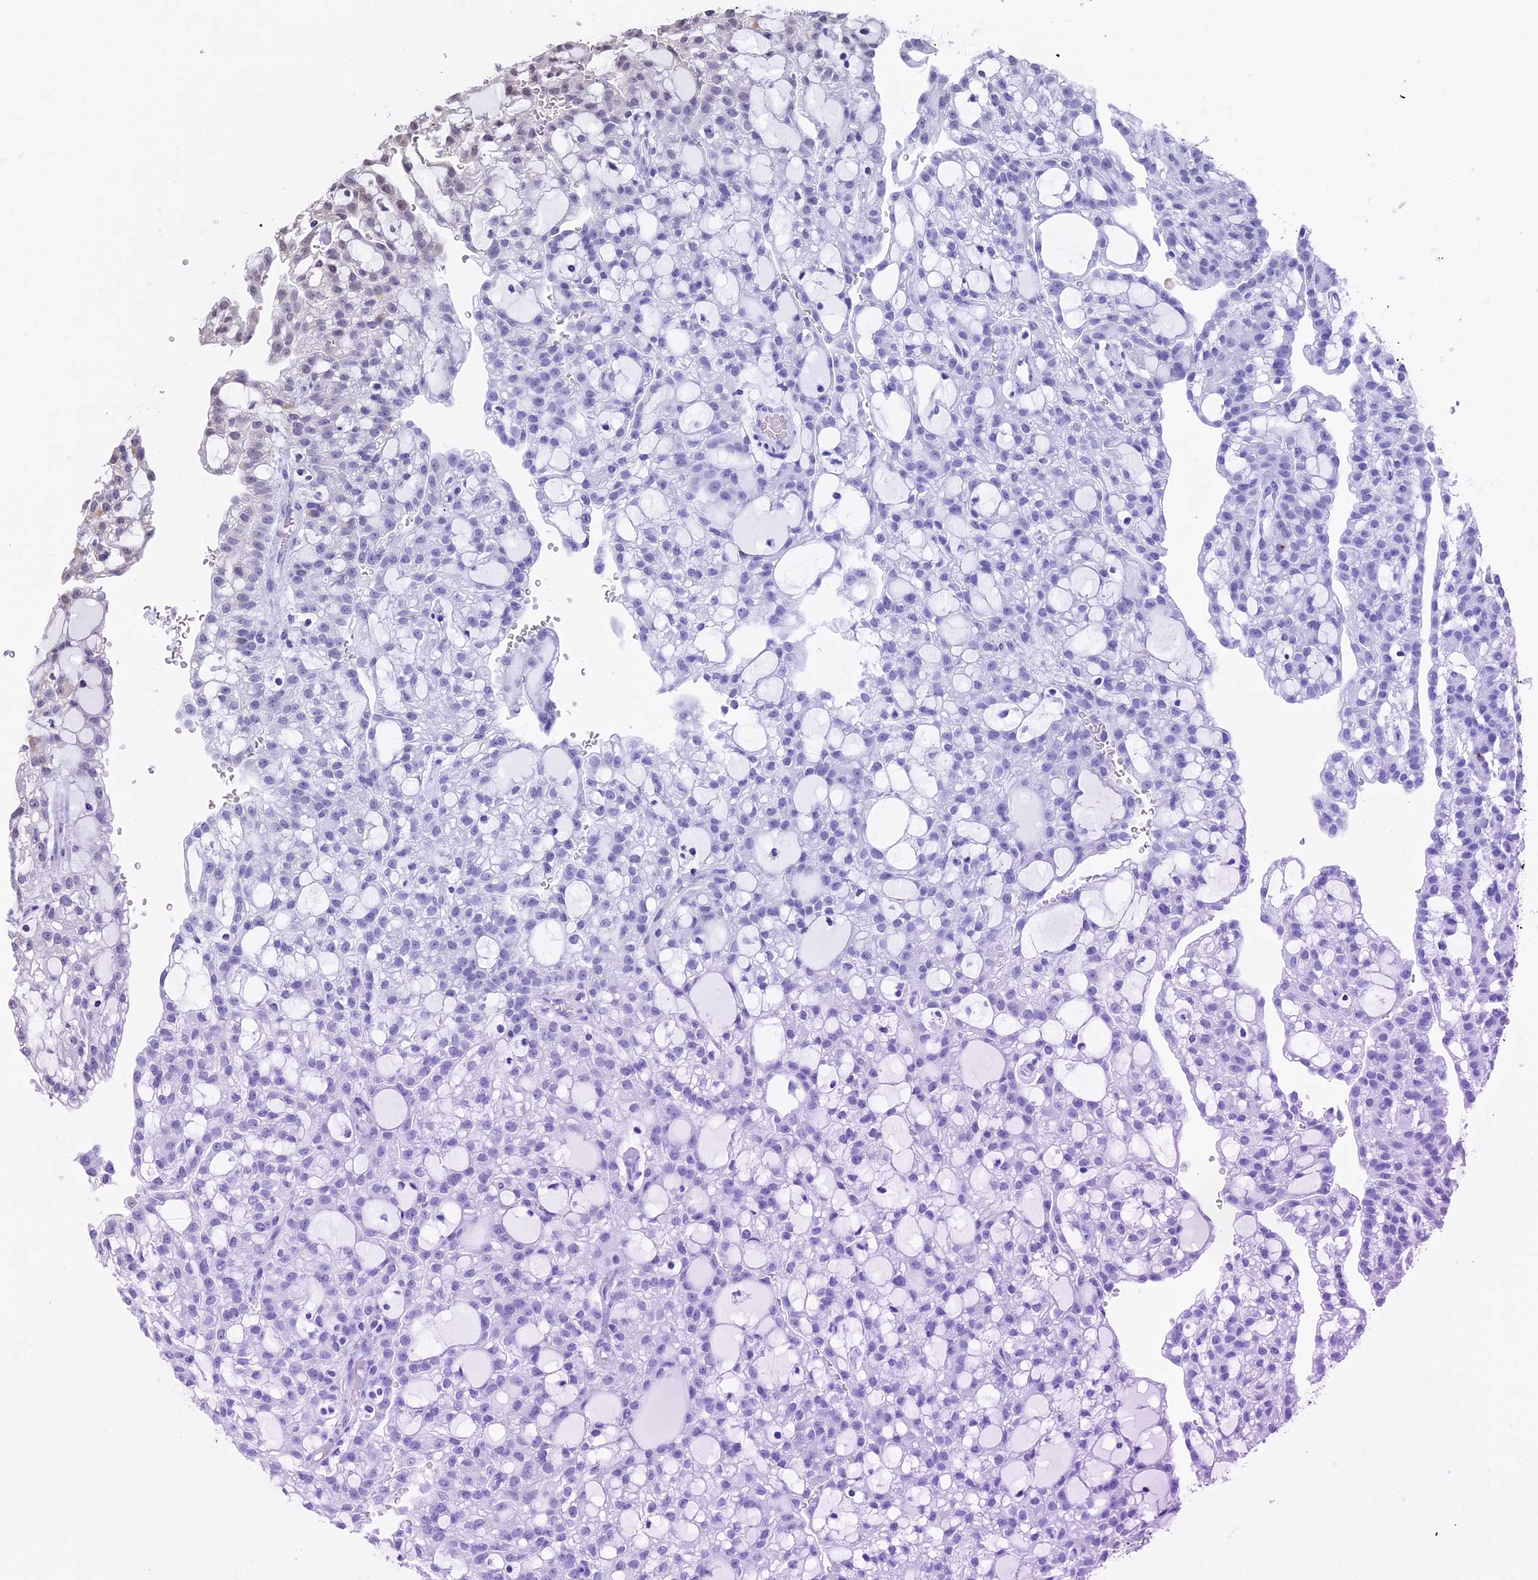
{"staining": {"intensity": "moderate", "quantity": "<25%", "location": "nuclear"}, "tissue": "renal cancer", "cell_type": "Tumor cells", "image_type": "cancer", "snomed": [{"axis": "morphology", "description": "Adenocarcinoma, NOS"}, {"axis": "topography", "description": "Kidney"}], "caption": "High-power microscopy captured an immunohistochemistry (IHC) image of renal adenocarcinoma, revealing moderate nuclear expression in about <25% of tumor cells.", "gene": "ACSS1", "patient": {"sex": "male", "age": 63}}